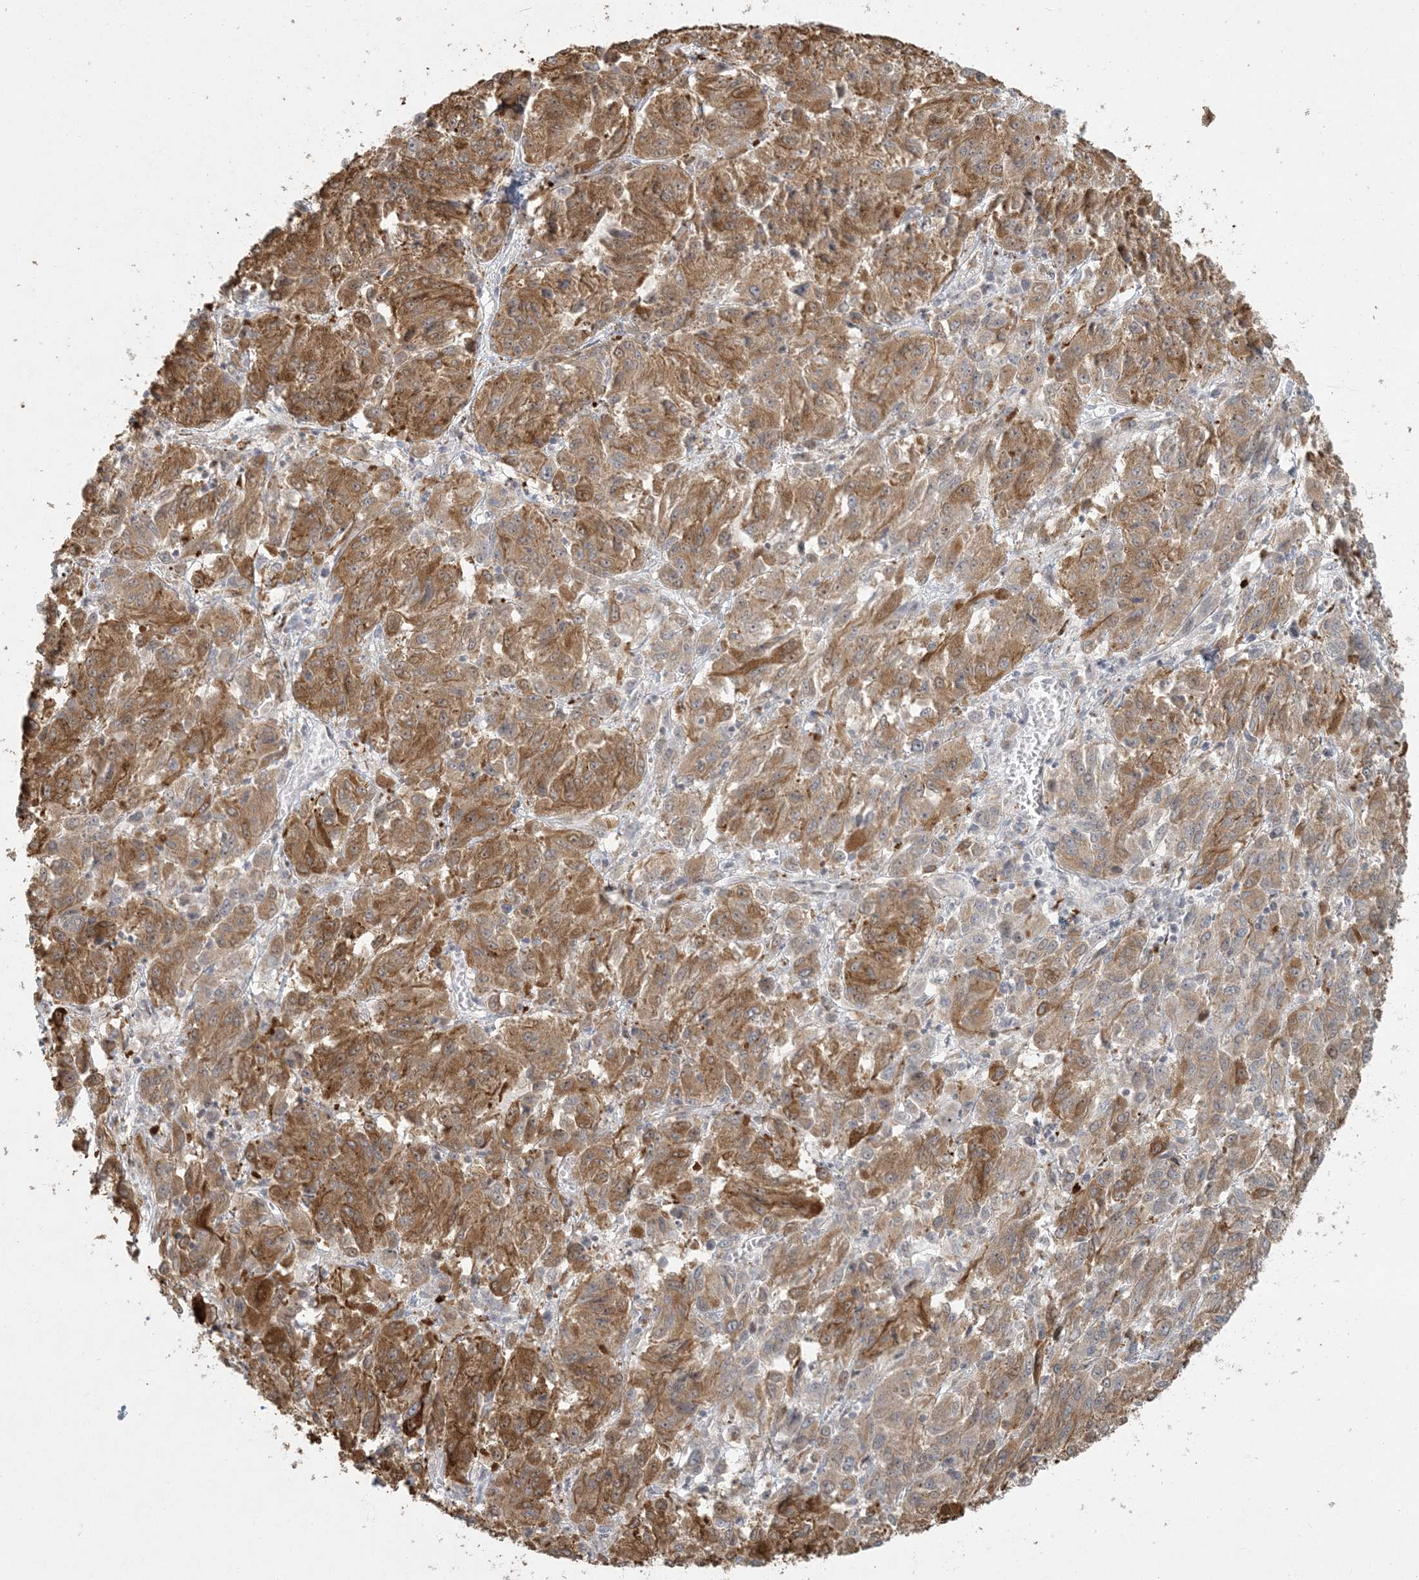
{"staining": {"intensity": "moderate", "quantity": ">75%", "location": "cytoplasmic/membranous"}, "tissue": "melanoma", "cell_type": "Tumor cells", "image_type": "cancer", "snomed": [{"axis": "morphology", "description": "Malignant melanoma, Metastatic site"}, {"axis": "topography", "description": "Lung"}], "caption": "Malignant melanoma (metastatic site) was stained to show a protein in brown. There is medium levels of moderate cytoplasmic/membranous positivity in approximately >75% of tumor cells. (Stains: DAB (3,3'-diaminobenzidine) in brown, nuclei in blue, Microscopy: brightfield microscopy at high magnification).", "gene": "BCORL1", "patient": {"sex": "male", "age": 64}}